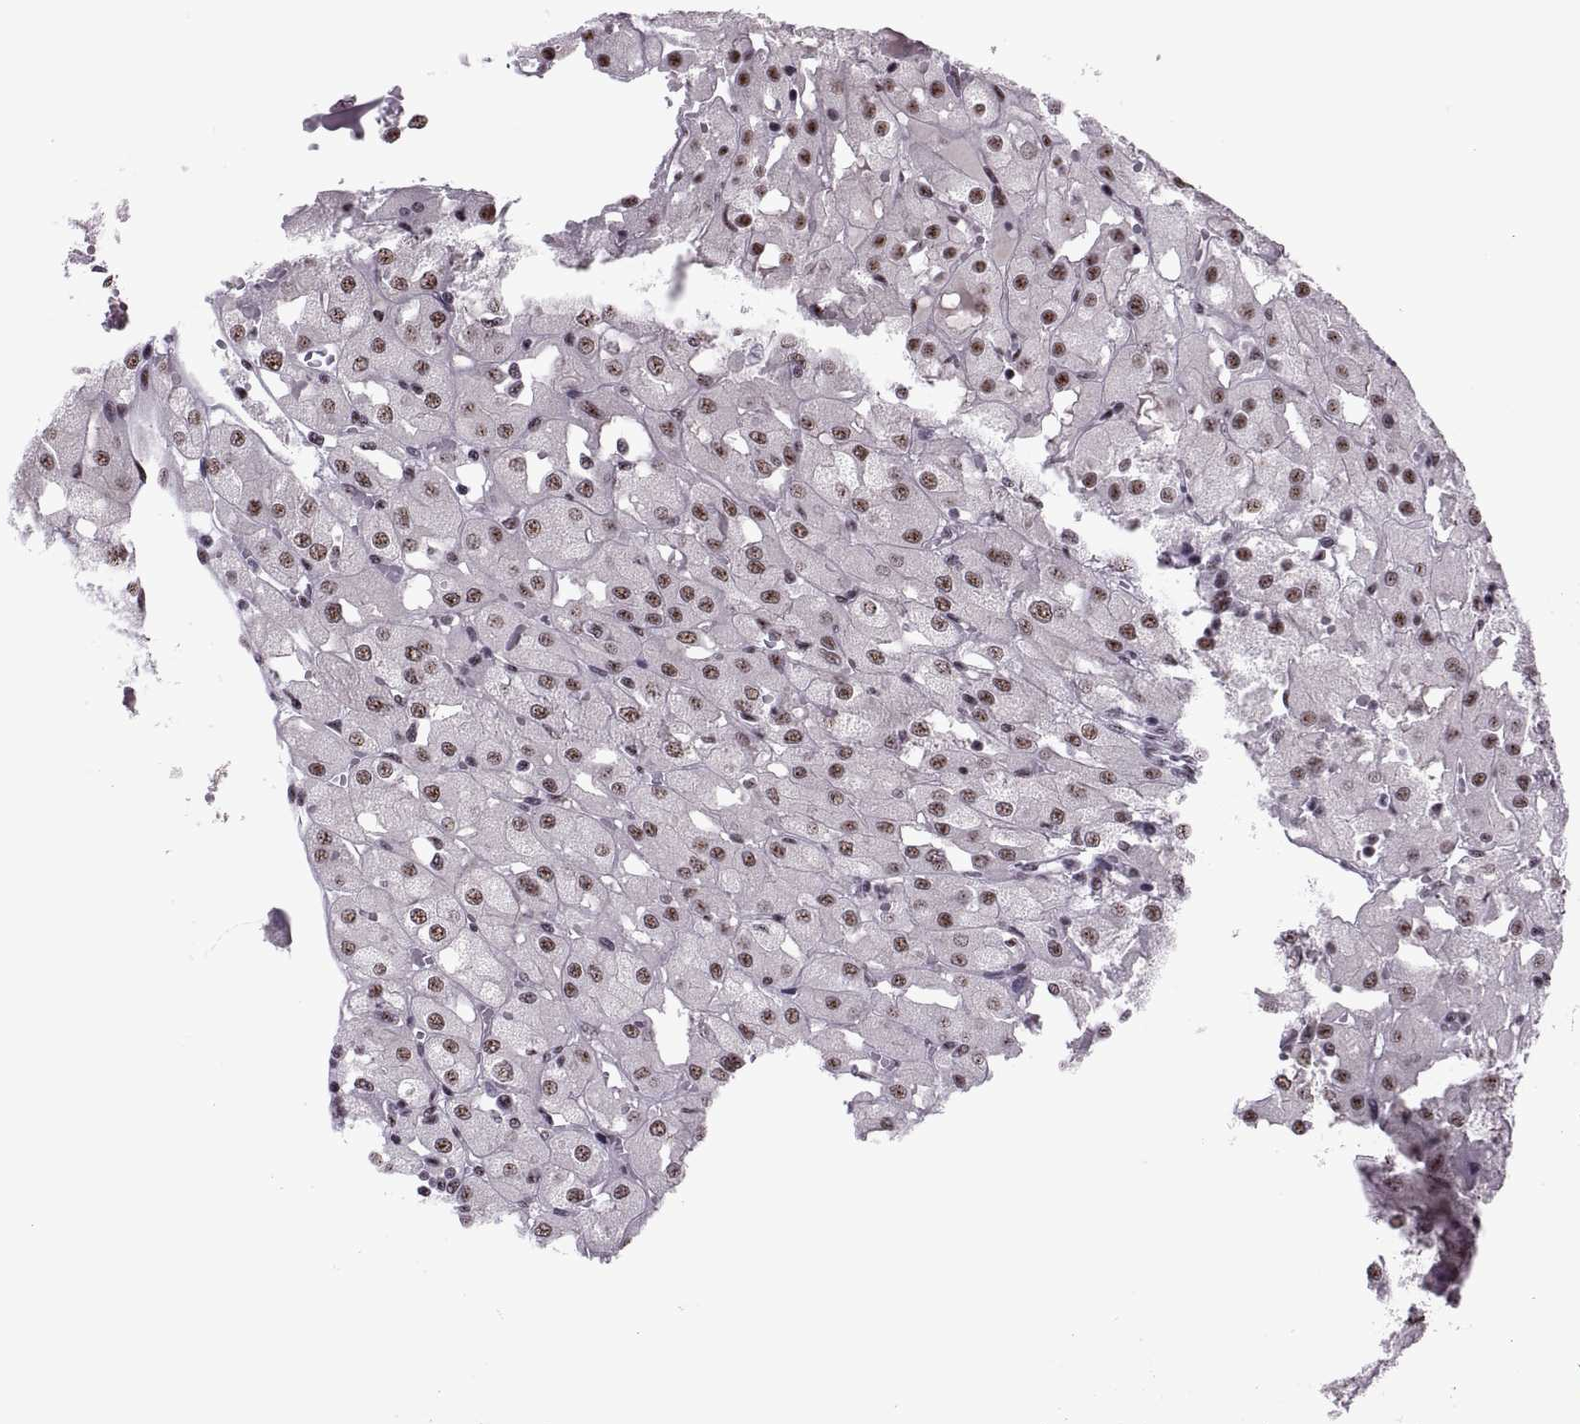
{"staining": {"intensity": "moderate", "quantity": ">75%", "location": "nuclear"}, "tissue": "renal cancer", "cell_type": "Tumor cells", "image_type": "cancer", "snomed": [{"axis": "morphology", "description": "Adenocarcinoma, NOS"}, {"axis": "topography", "description": "Kidney"}], "caption": "Renal adenocarcinoma stained with immunohistochemistry reveals moderate nuclear positivity in about >75% of tumor cells.", "gene": "MAGEA4", "patient": {"sex": "male", "age": 72}}